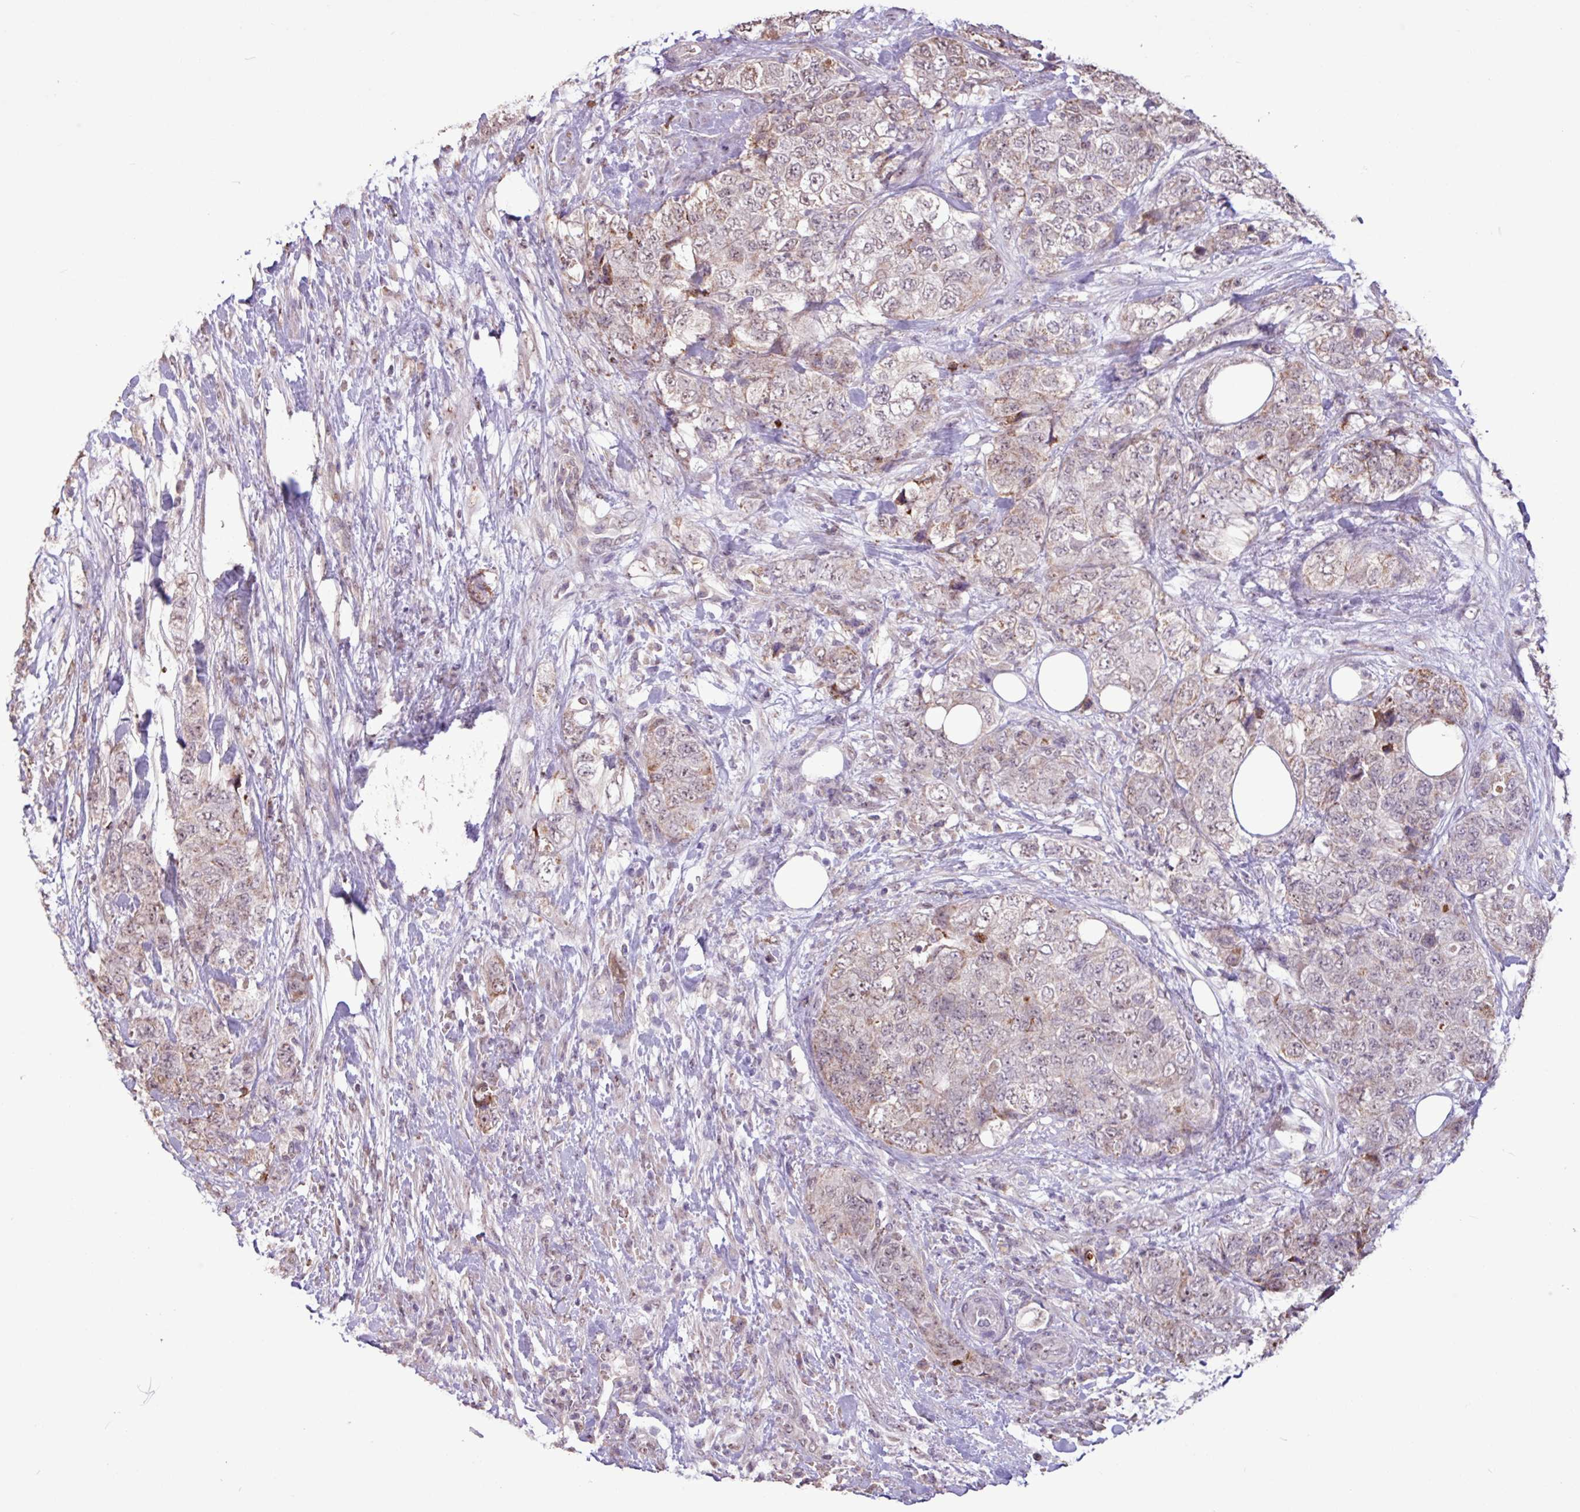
{"staining": {"intensity": "weak", "quantity": "25%-75%", "location": "nuclear"}, "tissue": "urothelial cancer", "cell_type": "Tumor cells", "image_type": "cancer", "snomed": [{"axis": "morphology", "description": "Urothelial carcinoma, High grade"}, {"axis": "topography", "description": "Urinary bladder"}], "caption": "High-grade urothelial carcinoma was stained to show a protein in brown. There is low levels of weak nuclear expression in about 25%-75% of tumor cells. Immunohistochemistry (ihc) stains the protein in brown and the nuclei are stained blue.", "gene": "L3MBTL3", "patient": {"sex": "female", "age": 78}}